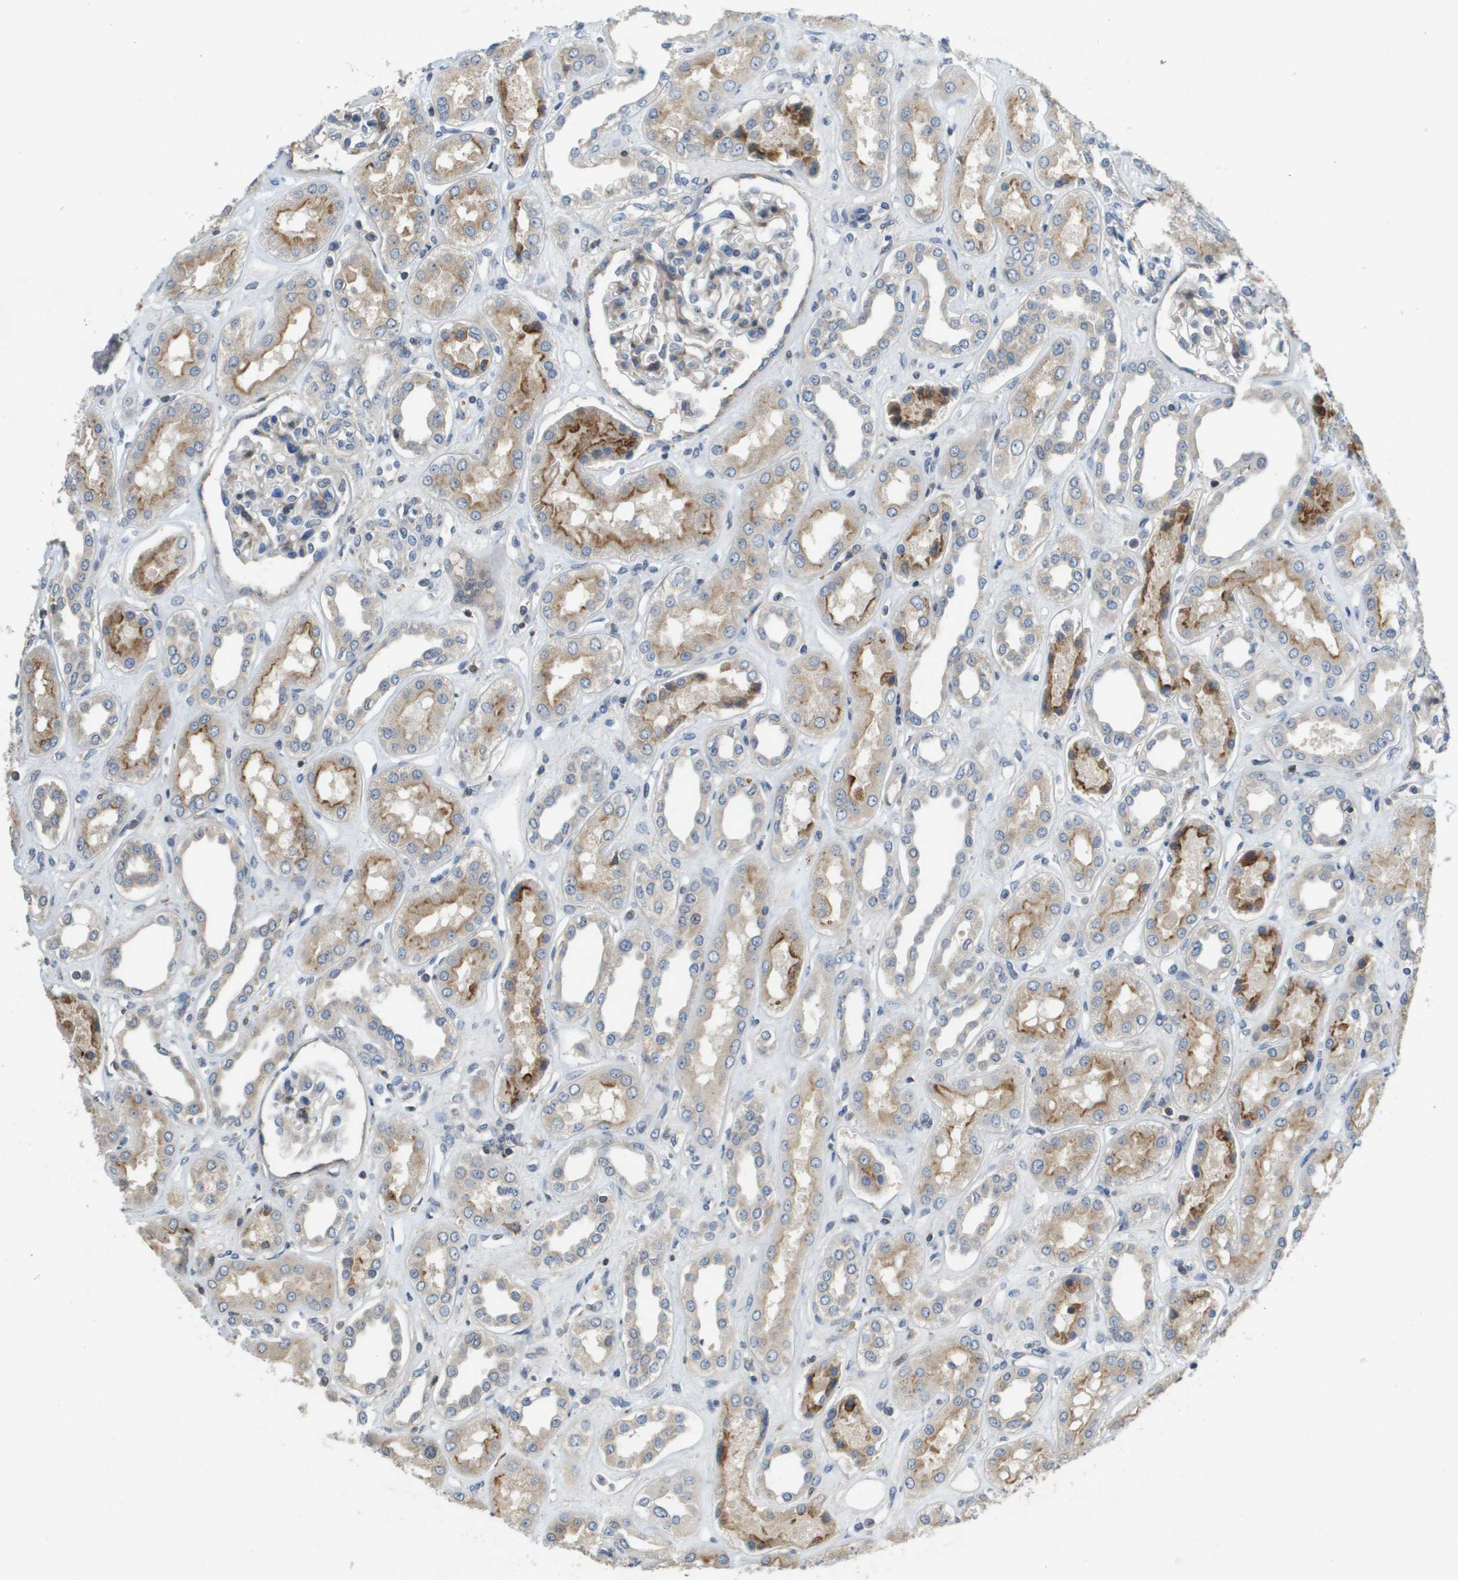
{"staining": {"intensity": "moderate", "quantity": "<25%", "location": "nuclear"}, "tissue": "kidney", "cell_type": "Cells in glomeruli", "image_type": "normal", "snomed": [{"axis": "morphology", "description": "Normal tissue, NOS"}, {"axis": "topography", "description": "Kidney"}], "caption": "Immunohistochemical staining of benign kidney exhibits <25% levels of moderate nuclear protein staining in about <25% of cells in glomeruli.", "gene": "SCN4B", "patient": {"sex": "male", "age": 59}}